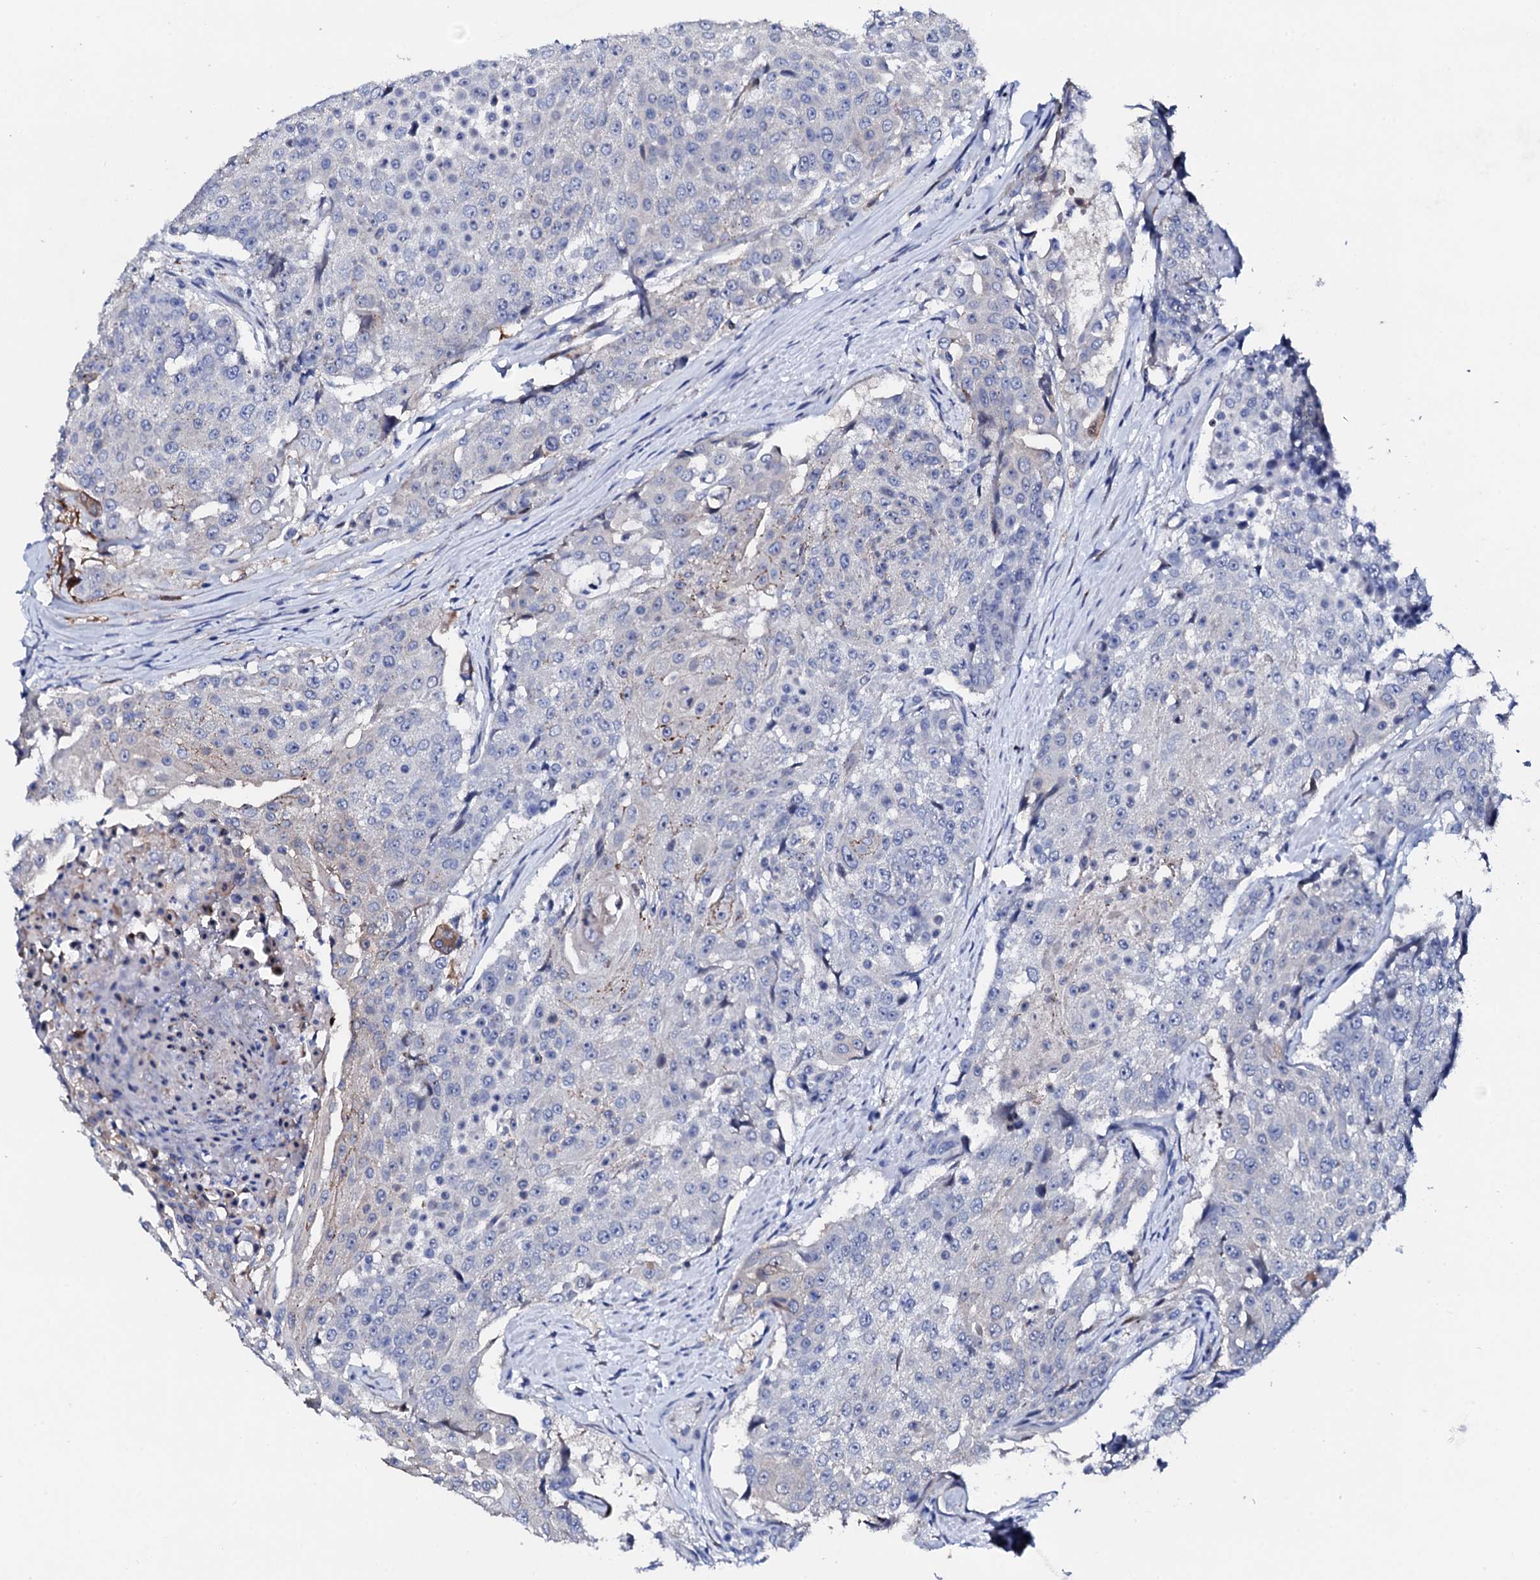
{"staining": {"intensity": "moderate", "quantity": "<25%", "location": "cytoplasmic/membranous"}, "tissue": "urothelial cancer", "cell_type": "Tumor cells", "image_type": "cancer", "snomed": [{"axis": "morphology", "description": "Urothelial carcinoma, High grade"}, {"axis": "topography", "description": "Urinary bladder"}], "caption": "Immunohistochemistry (IHC) (DAB (3,3'-diaminobenzidine)) staining of human urothelial carcinoma (high-grade) reveals moderate cytoplasmic/membranous protein positivity in about <25% of tumor cells.", "gene": "TRDN", "patient": {"sex": "female", "age": 63}}